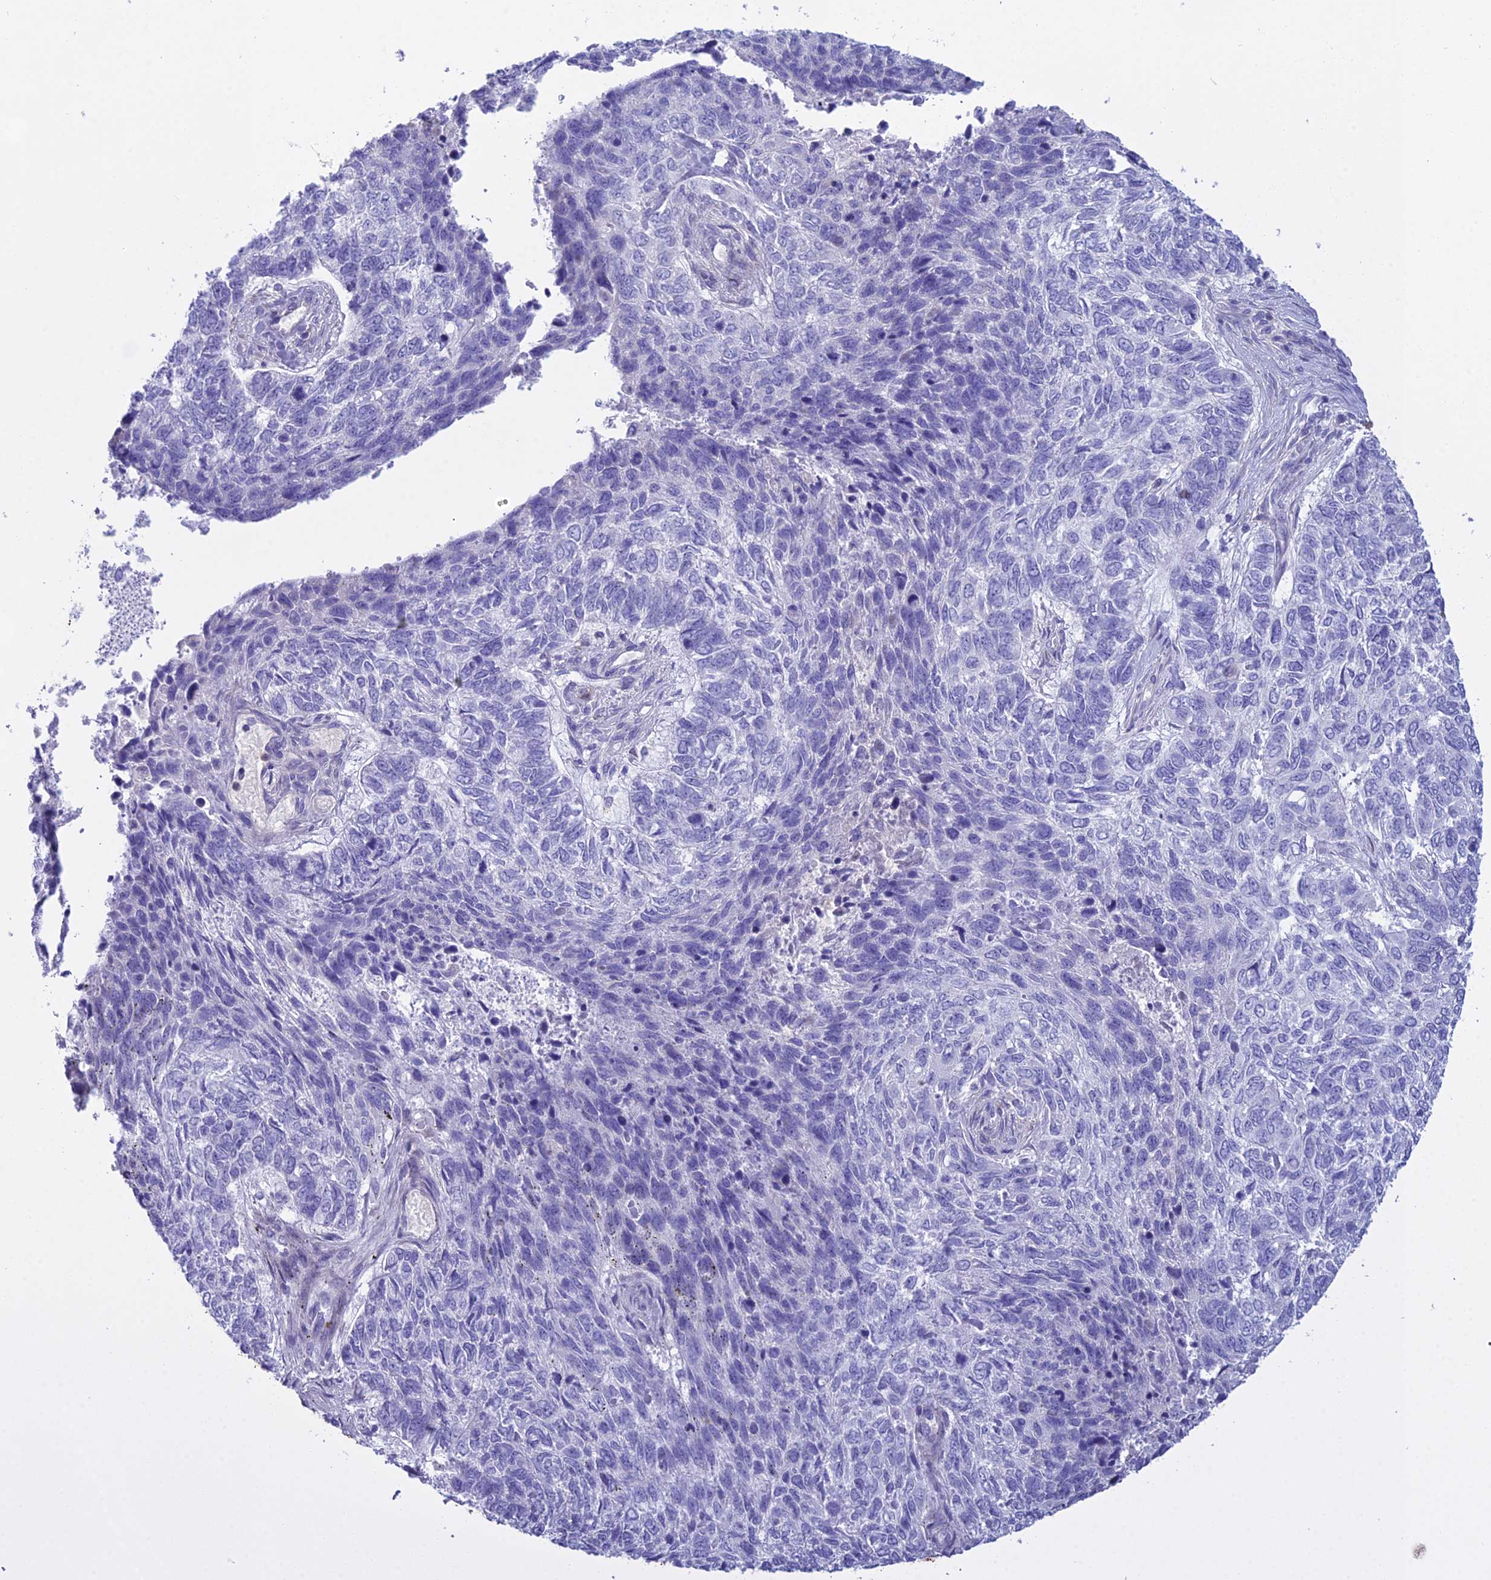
{"staining": {"intensity": "negative", "quantity": "none", "location": "none"}, "tissue": "skin cancer", "cell_type": "Tumor cells", "image_type": "cancer", "snomed": [{"axis": "morphology", "description": "Basal cell carcinoma"}, {"axis": "topography", "description": "Skin"}], "caption": "High magnification brightfield microscopy of skin basal cell carcinoma stained with DAB (3,3'-diaminobenzidine) (brown) and counterstained with hematoxylin (blue): tumor cells show no significant positivity.", "gene": "OR1Q1", "patient": {"sex": "female", "age": 65}}